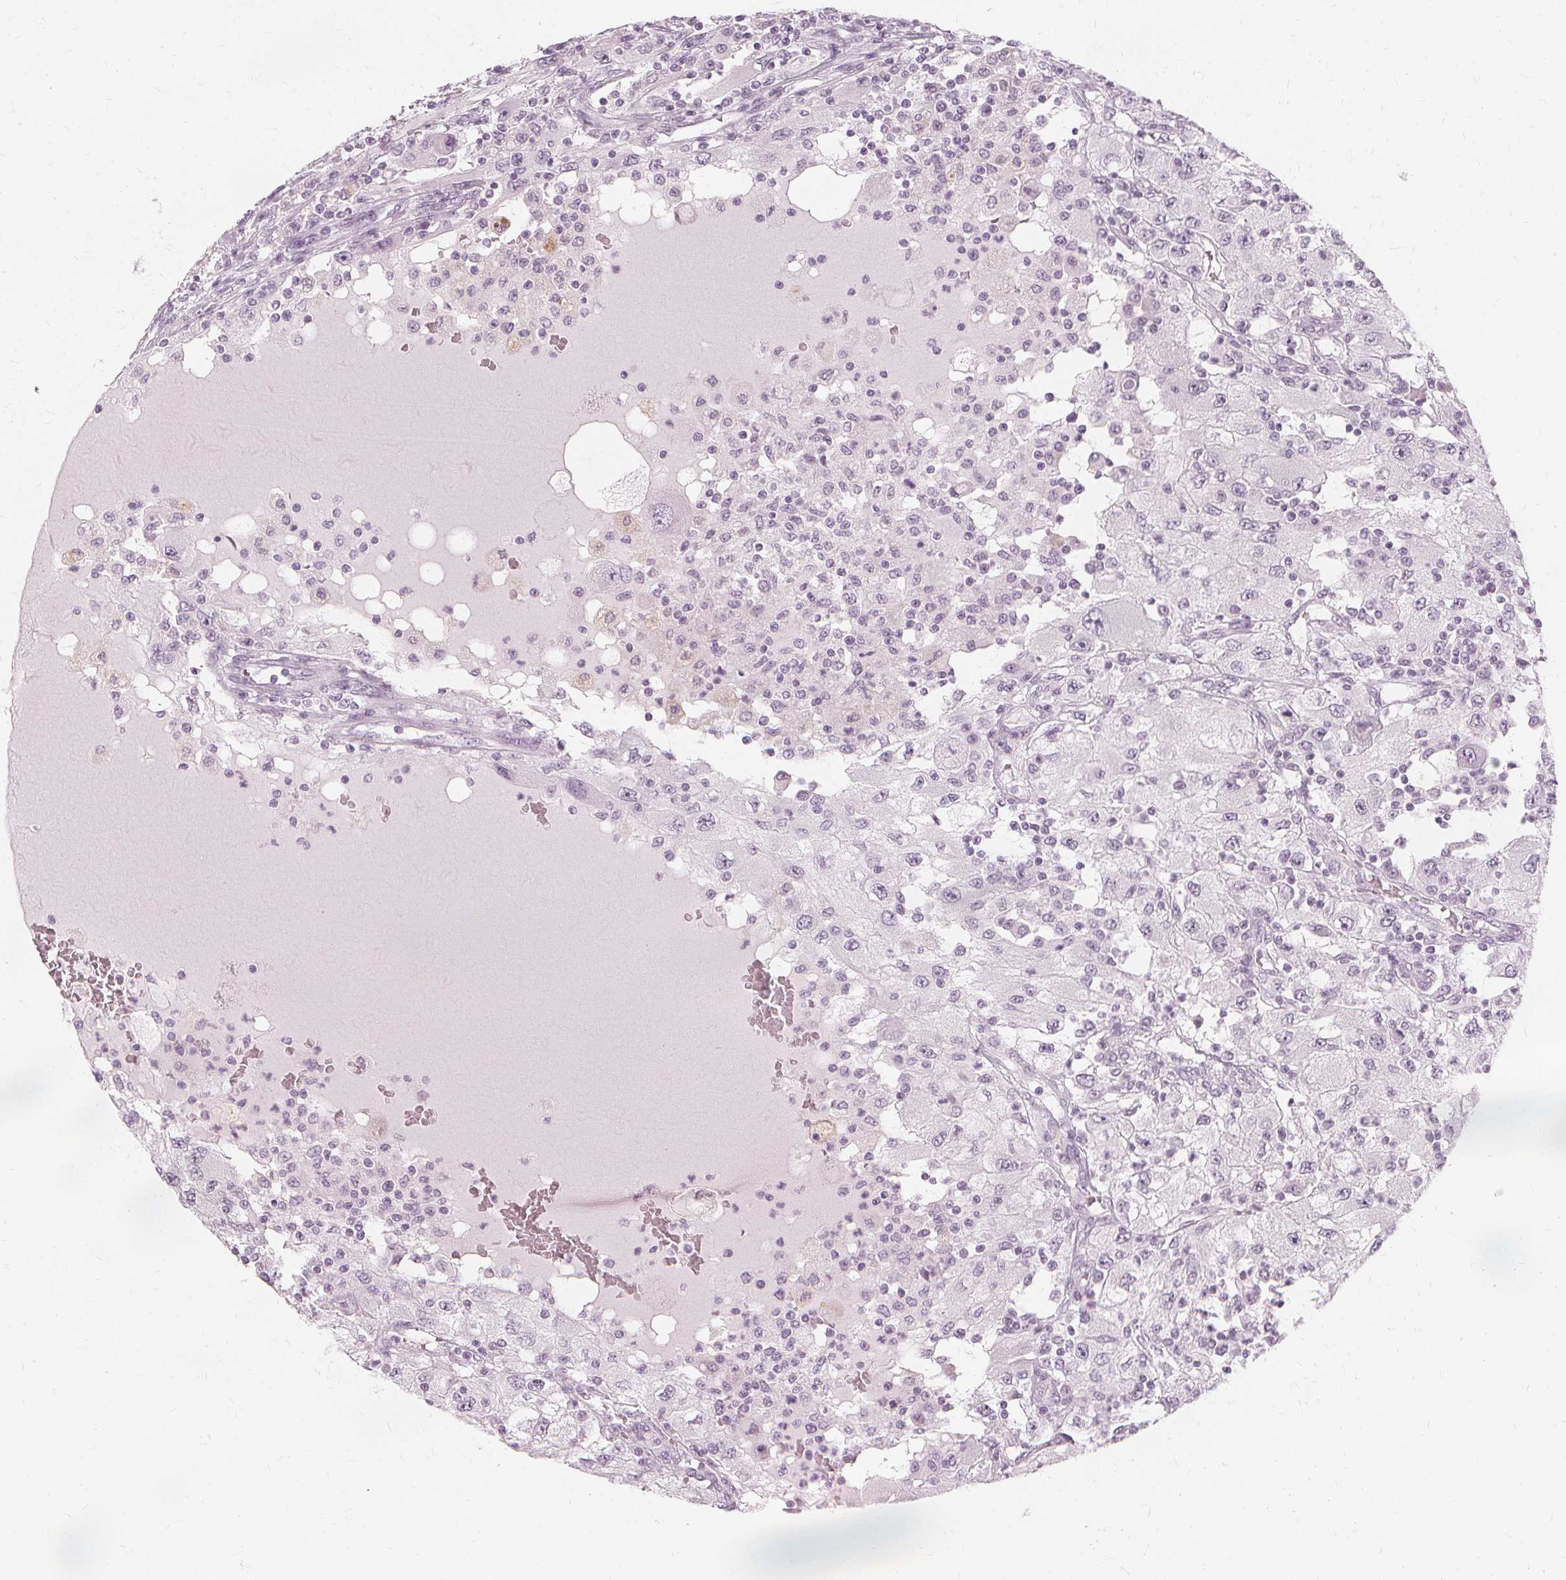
{"staining": {"intensity": "negative", "quantity": "none", "location": "none"}, "tissue": "renal cancer", "cell_type": "Tumor cells", "image_type": "cancer", "snomed": [{"axis": "morphology", "description": "Adenocarcinoma, NOS"}, {"axis": "topography", "description": "Kidney"}], "caption": "Renal cancer was stained to show a protein in brown. There is no significant staining in tumor cells.", "gene": "NXPE1", "patient": {"sex": "female", "age": 67}}